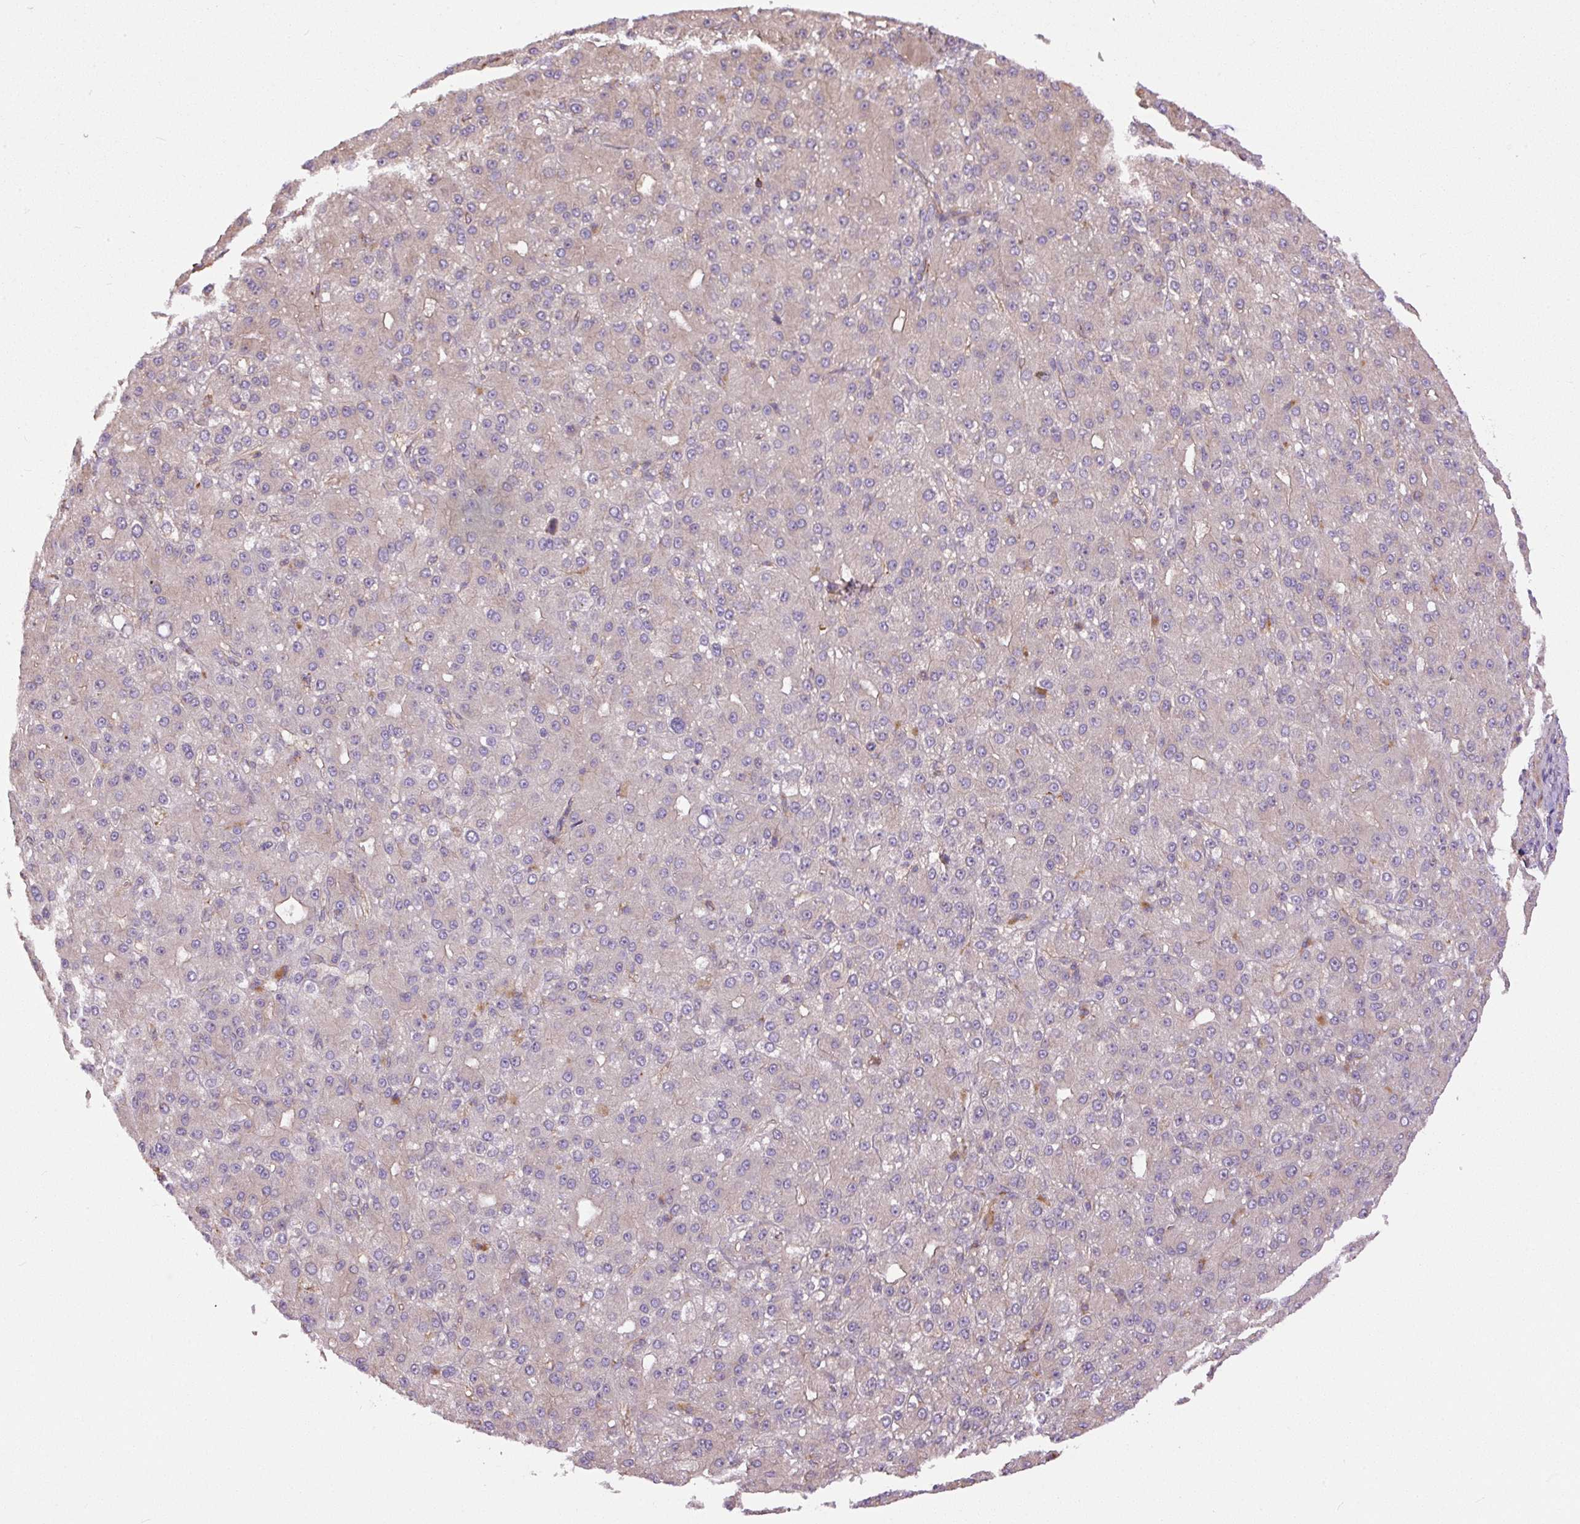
{"staining": {"intensity": "negative", "quantity": "none", "location": "none"}, "tissue": "liver cancer", "cell_type": "Tumor cells", "image_type": "cancer", "snomed": [{"axis": "morphology", "description": "Carcinoma, Hepatocellular, NOS"}, {"axis": "topography", "description": "Liver"}], "caption": "IHC photomicrograph of liver hepatocellular carcinoma stained for a protein (brown), which demonstrates no staining in tumor cells.", "gene": "PPME1", "patient": {"sex": "male", "age": 67}}